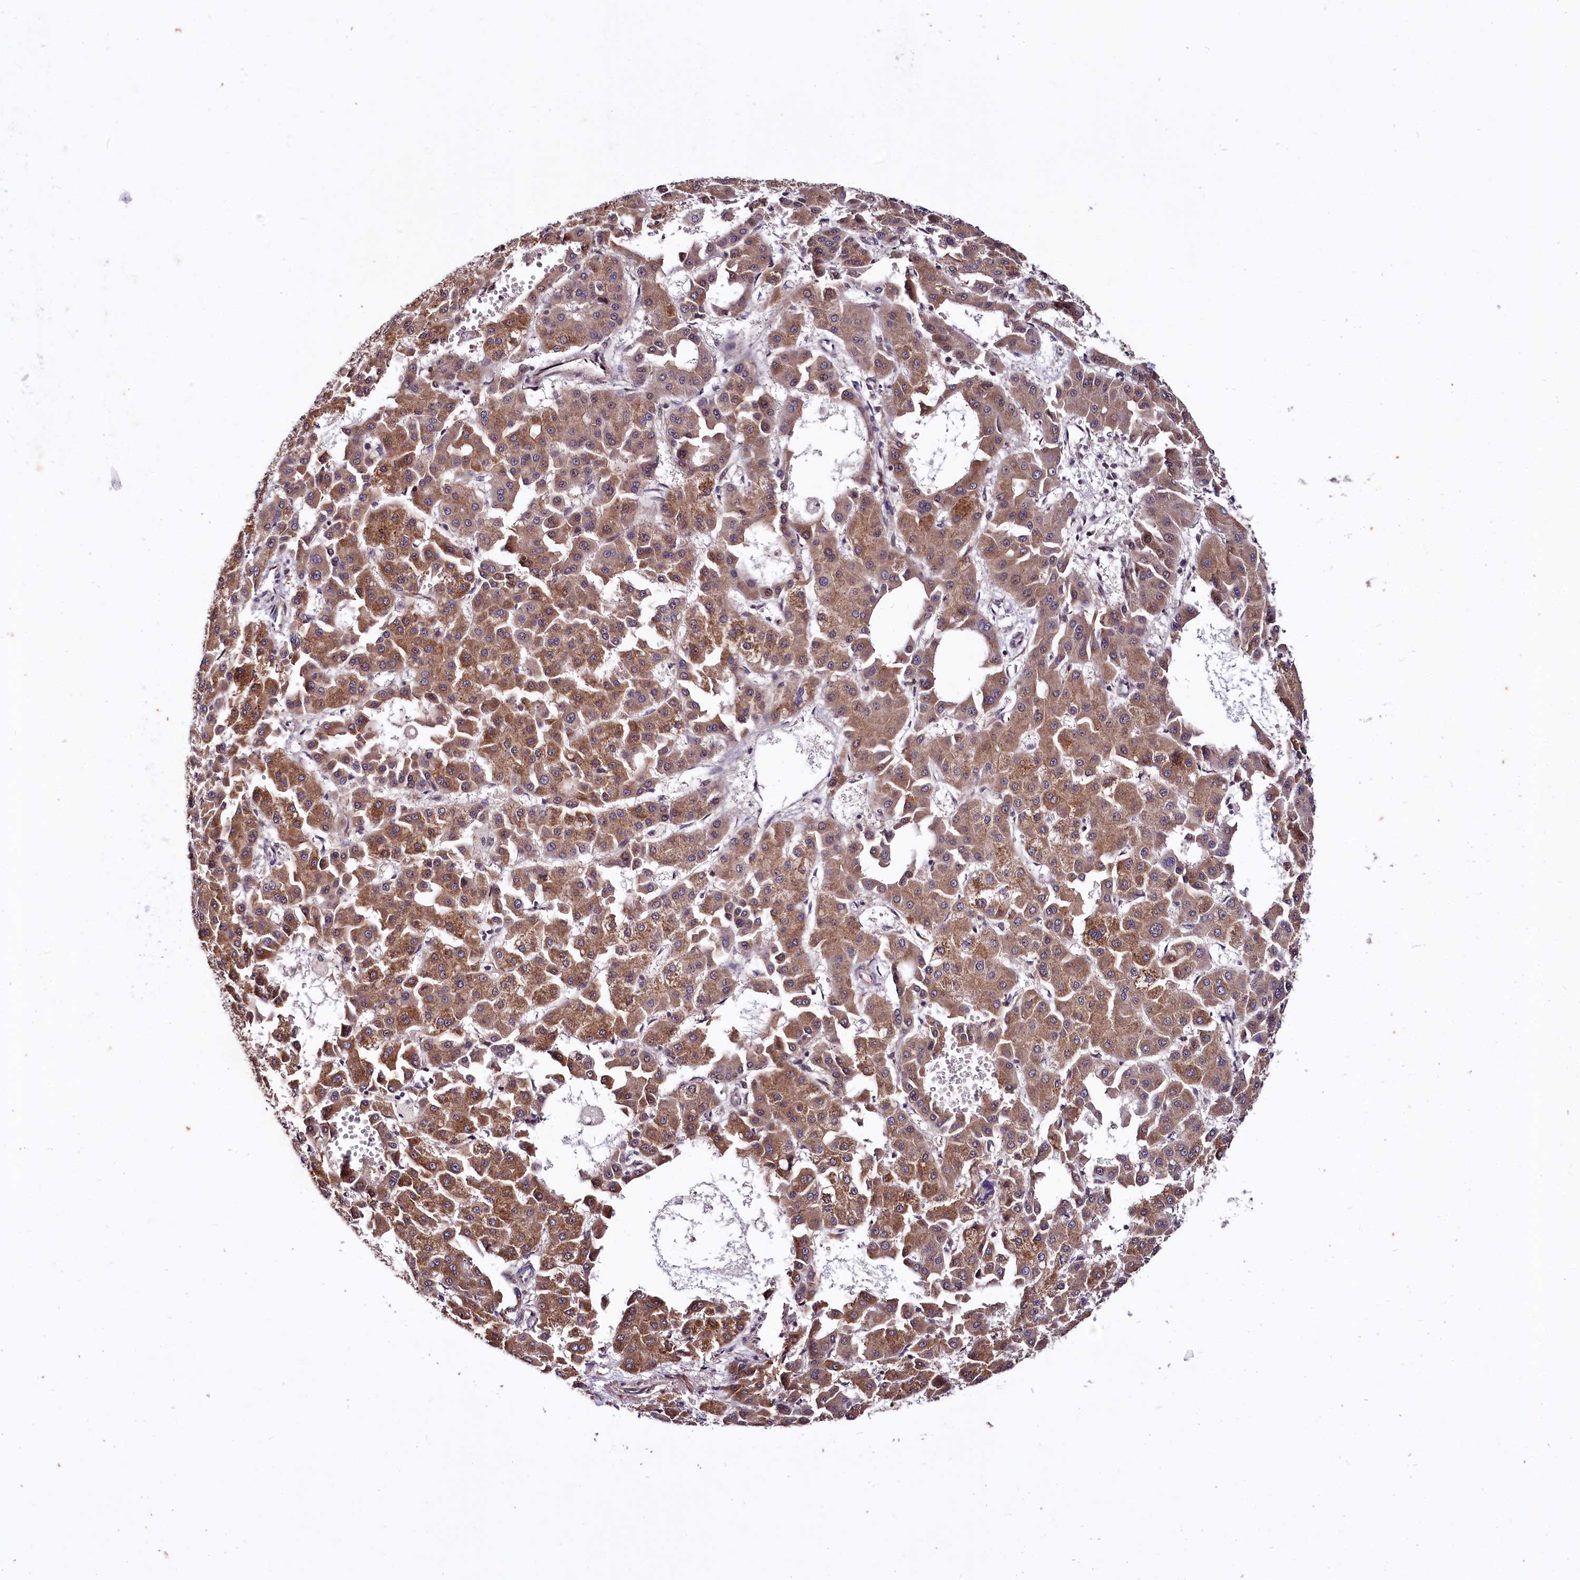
{"staining": {"intensity": "moderate", "quantity": ">75%", "location": "cytoplasmic/membranous"}, "tissue": "liver cancer", "cell_type": "Tumor cells", "image_type": "cancer", "snomed": [{"axis": "morphology", "description": "Carcinoma, Hepatocellular, NOS"}, {"axis": "topography", "description": "Liver"}], "caption": "Moderate cytoplasmic/membranous staining for a protein is seen in about >75% of tumor cells of liver hepatocellular carcinoma using immunohistochemistry (IHC).", "gene": "UBE3A", "patient": {"sex": "male", "age": 47}}